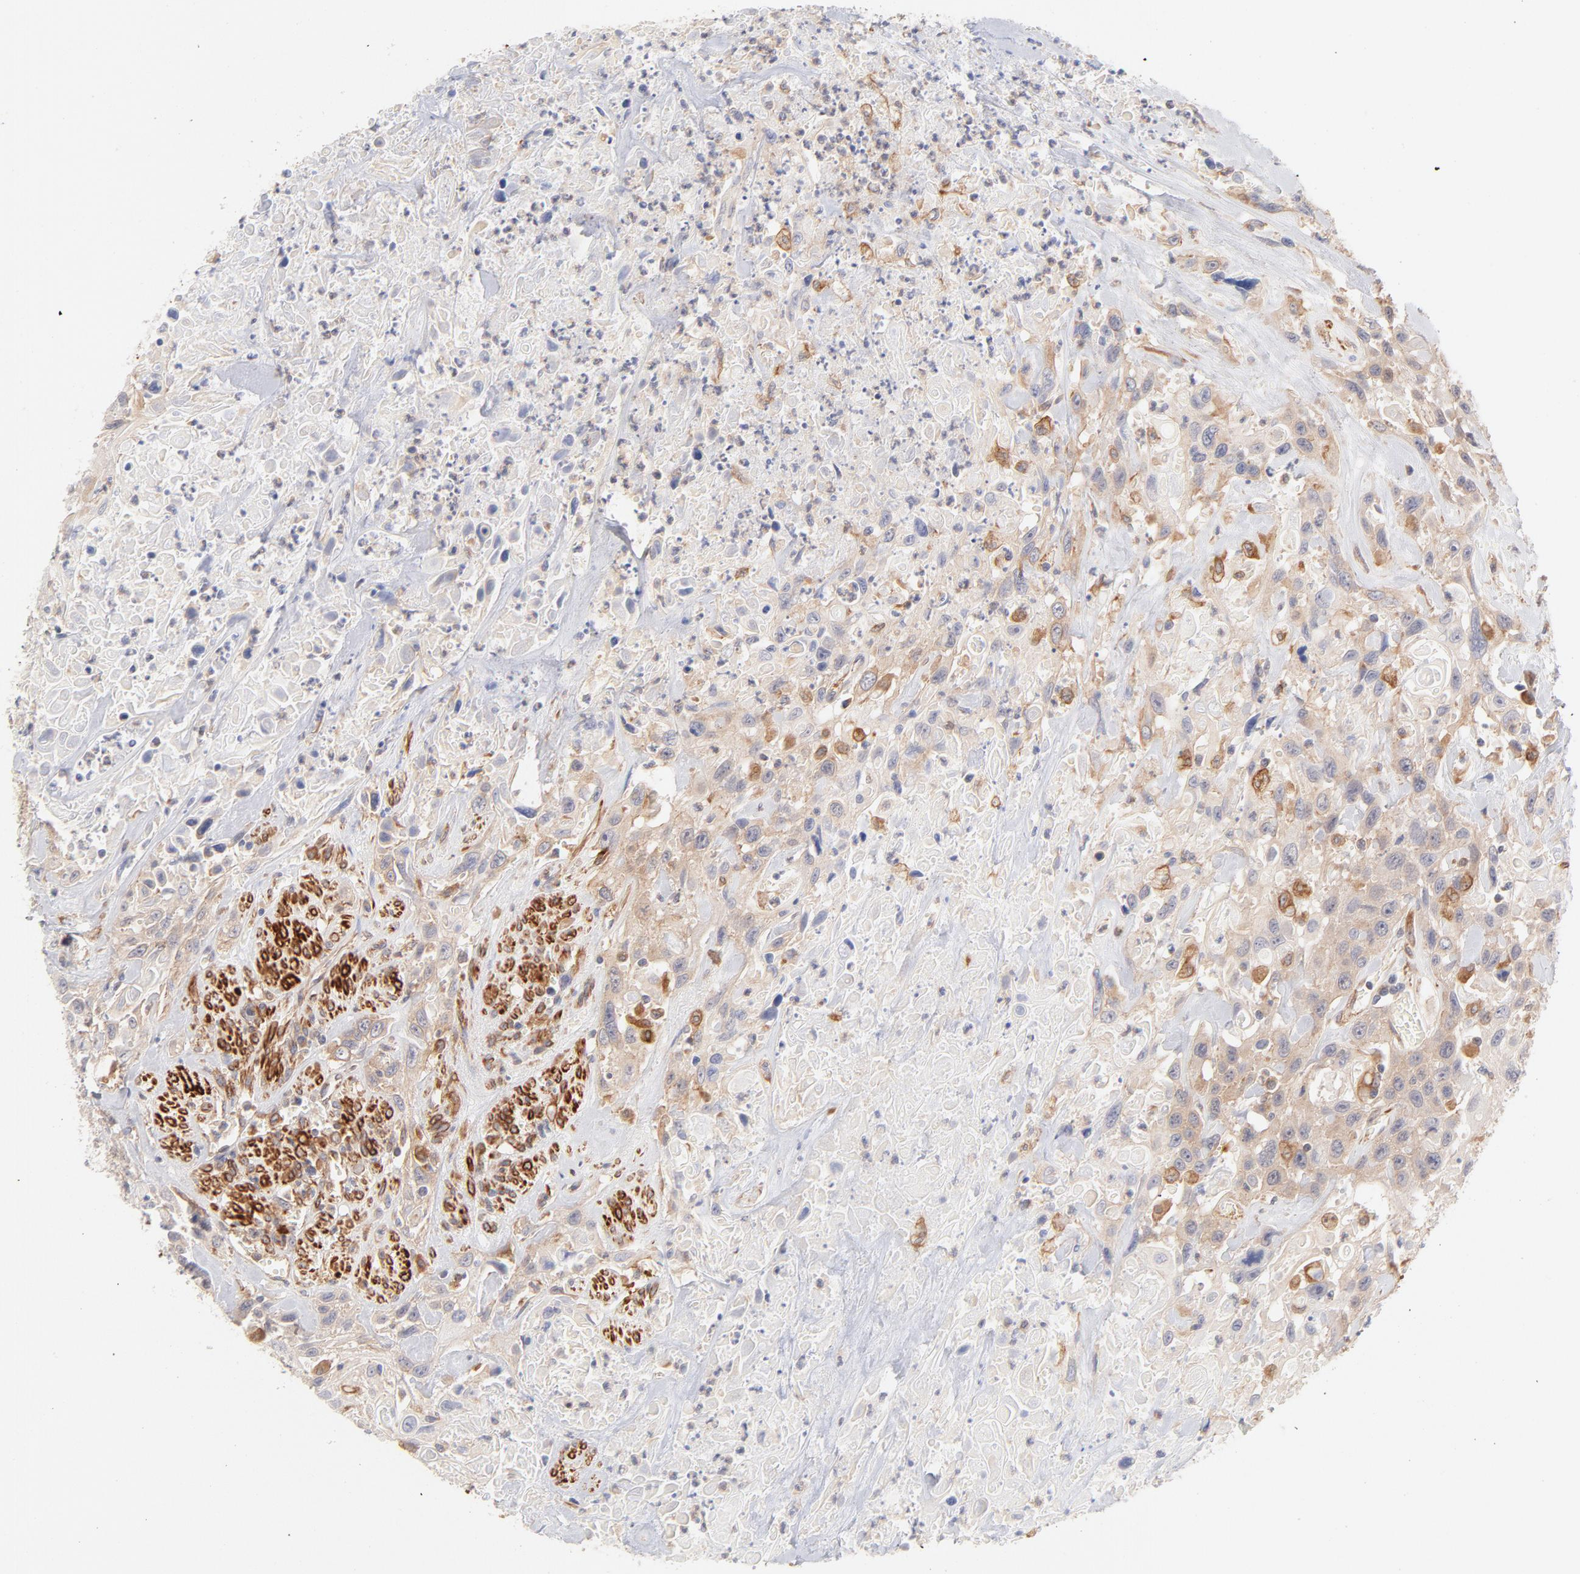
{"staining": {"intensity": "weak", "quantity": ">75%", "location": "cytoplasmic/membranous"}, "tissue": "urothelial cancer", "cell_type": "Tumor cells", "image_type": "cancer", "snomed": [{"axis": "morphology", "description": "Urothelial carcinoma, High grade"}, {"axis": "topography", "description": "Urinary bladder"}], "caption": "Immunohistochemical staining of urothelial carcinoma (high-grade) exhibits low levels of weak cytoplasmic/membranous positivity in about >75% of tumor cells.", "gene": "LDLRAP1", "patient": {"sex": "female", "age": 84}}